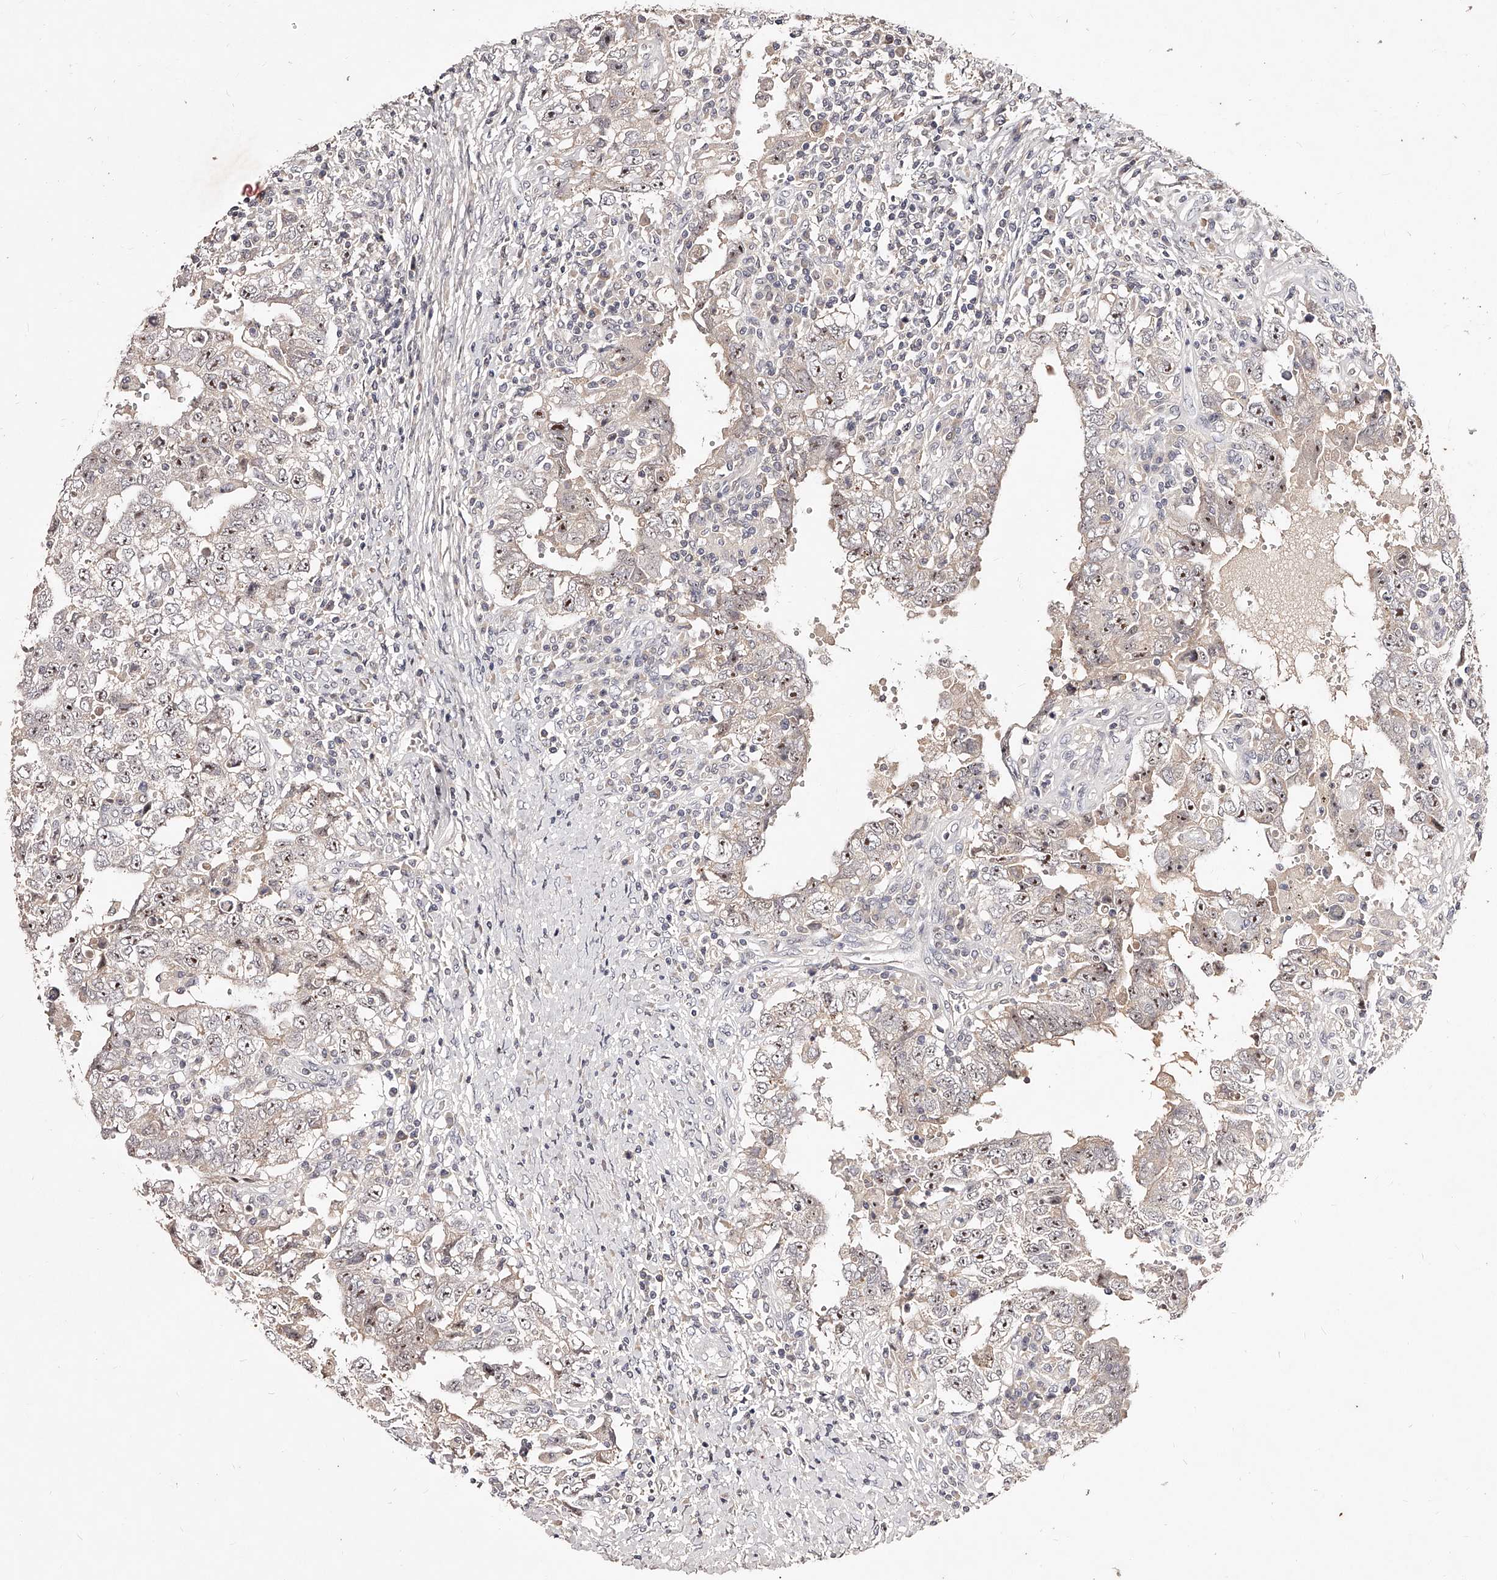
{"staining": {"intensity": "weak", "quantity": "25%-75%", "location": "nuclear"}, "tissue": "testis cancer", "cell_type": "Tumor cells", "image_type": "cancer", "snomed": [{"axis": "morphology", "description": "Carcinoma, Embryonal, NOS"}, {"axis": "topography", "description": "Testis"}], "caption": "Protein positivity by IHC reveals weak nuclear staining in approximately 25%-75% of tumor cells in embryonal carcinoma (testis).", "gene": "PHACTR1", "patient": {"sex": "male", "age": 26}}